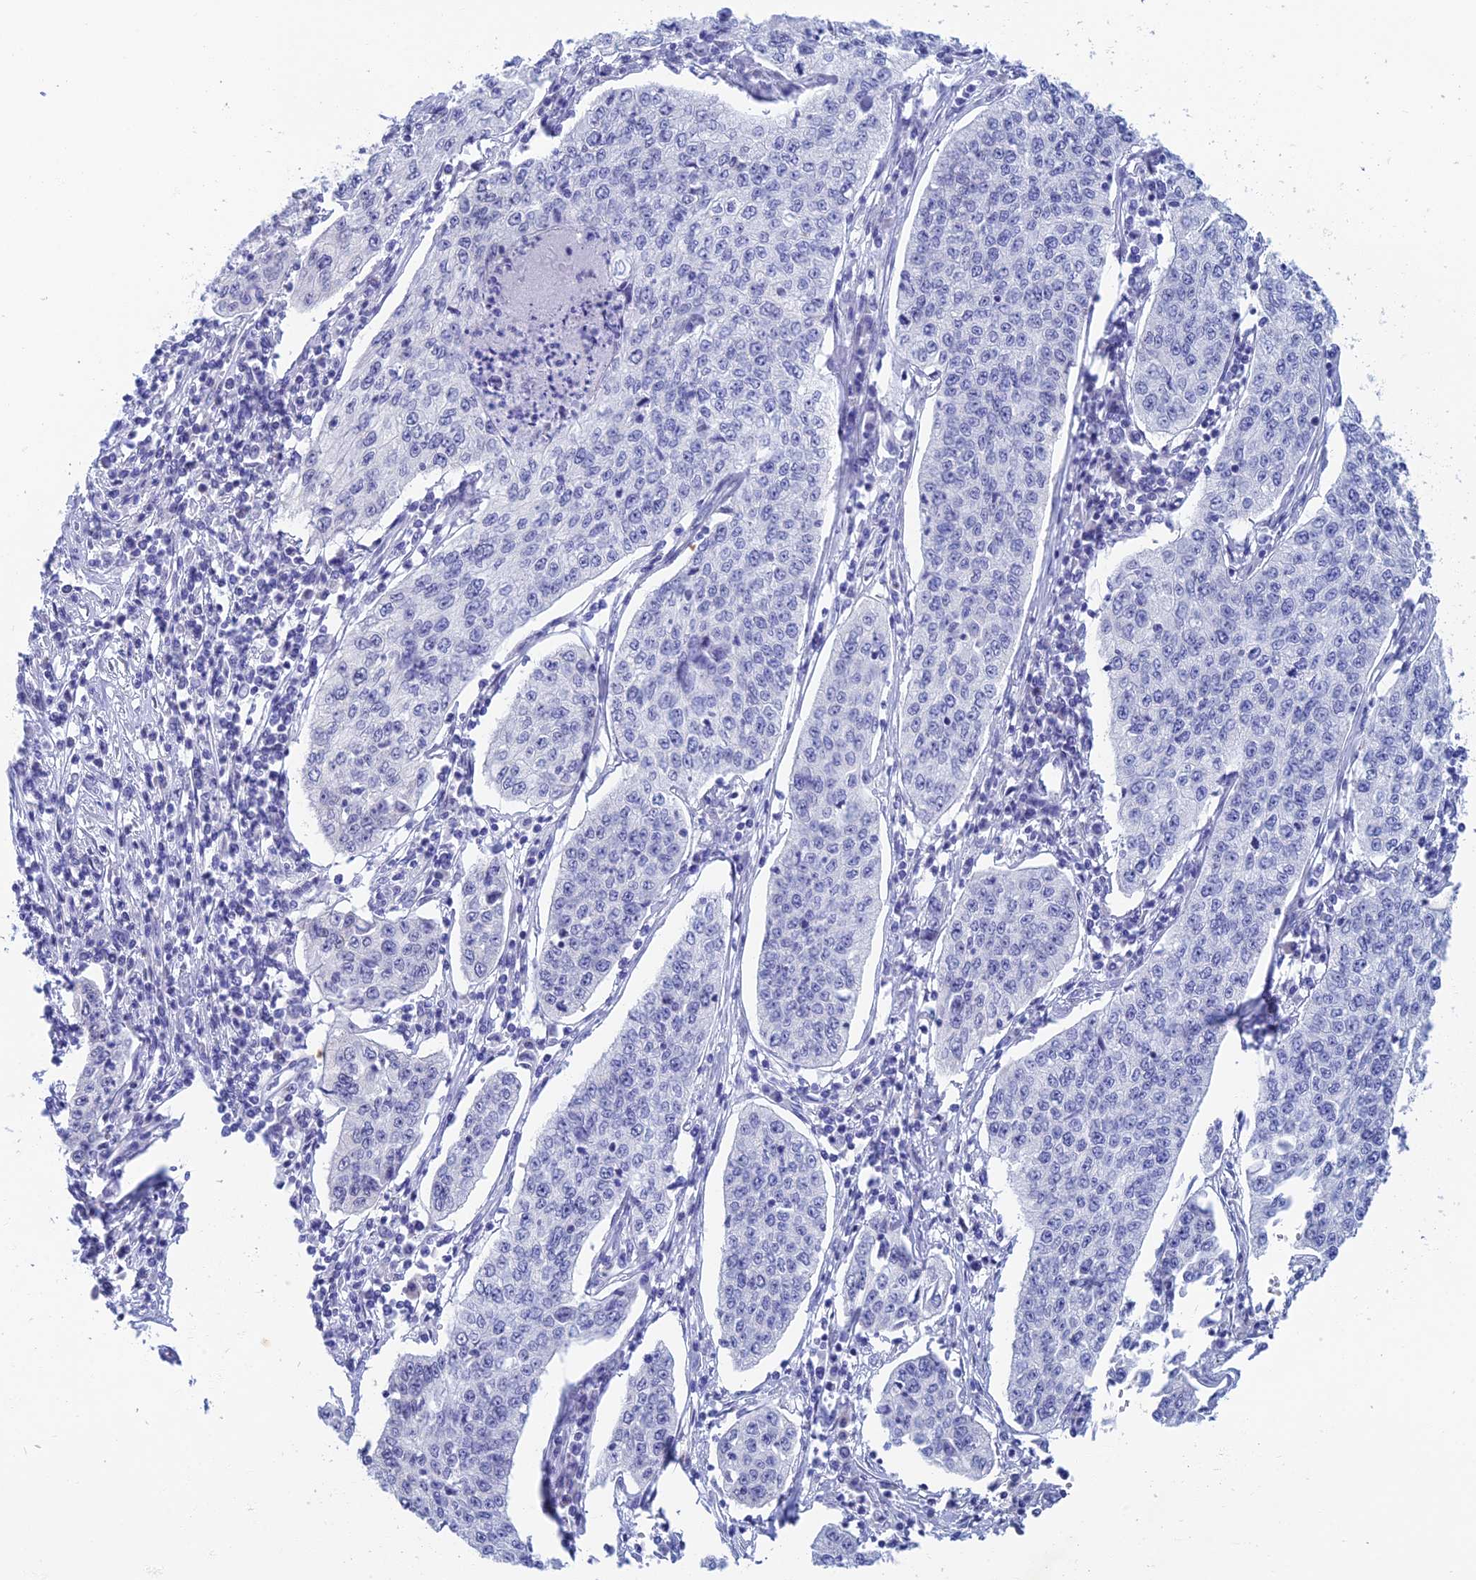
{"staining": {"intensity": "negative", "quantity": "none", "location": "none"}, "tissue": "cervical cancer", "cell_type": "Tumor cells", "image_type": "cancer", "snomed": [{"axis": "morphology", "description": "Squamous cell carcinoma, NOS"}, {"axis": "topography", "description": "Cervix"}], "caption": "A micrograph of human cervical cancer is negative for staining in tumor cells.", "gene": "NABP2", "patient": {"sex": "female", "age": 35}}